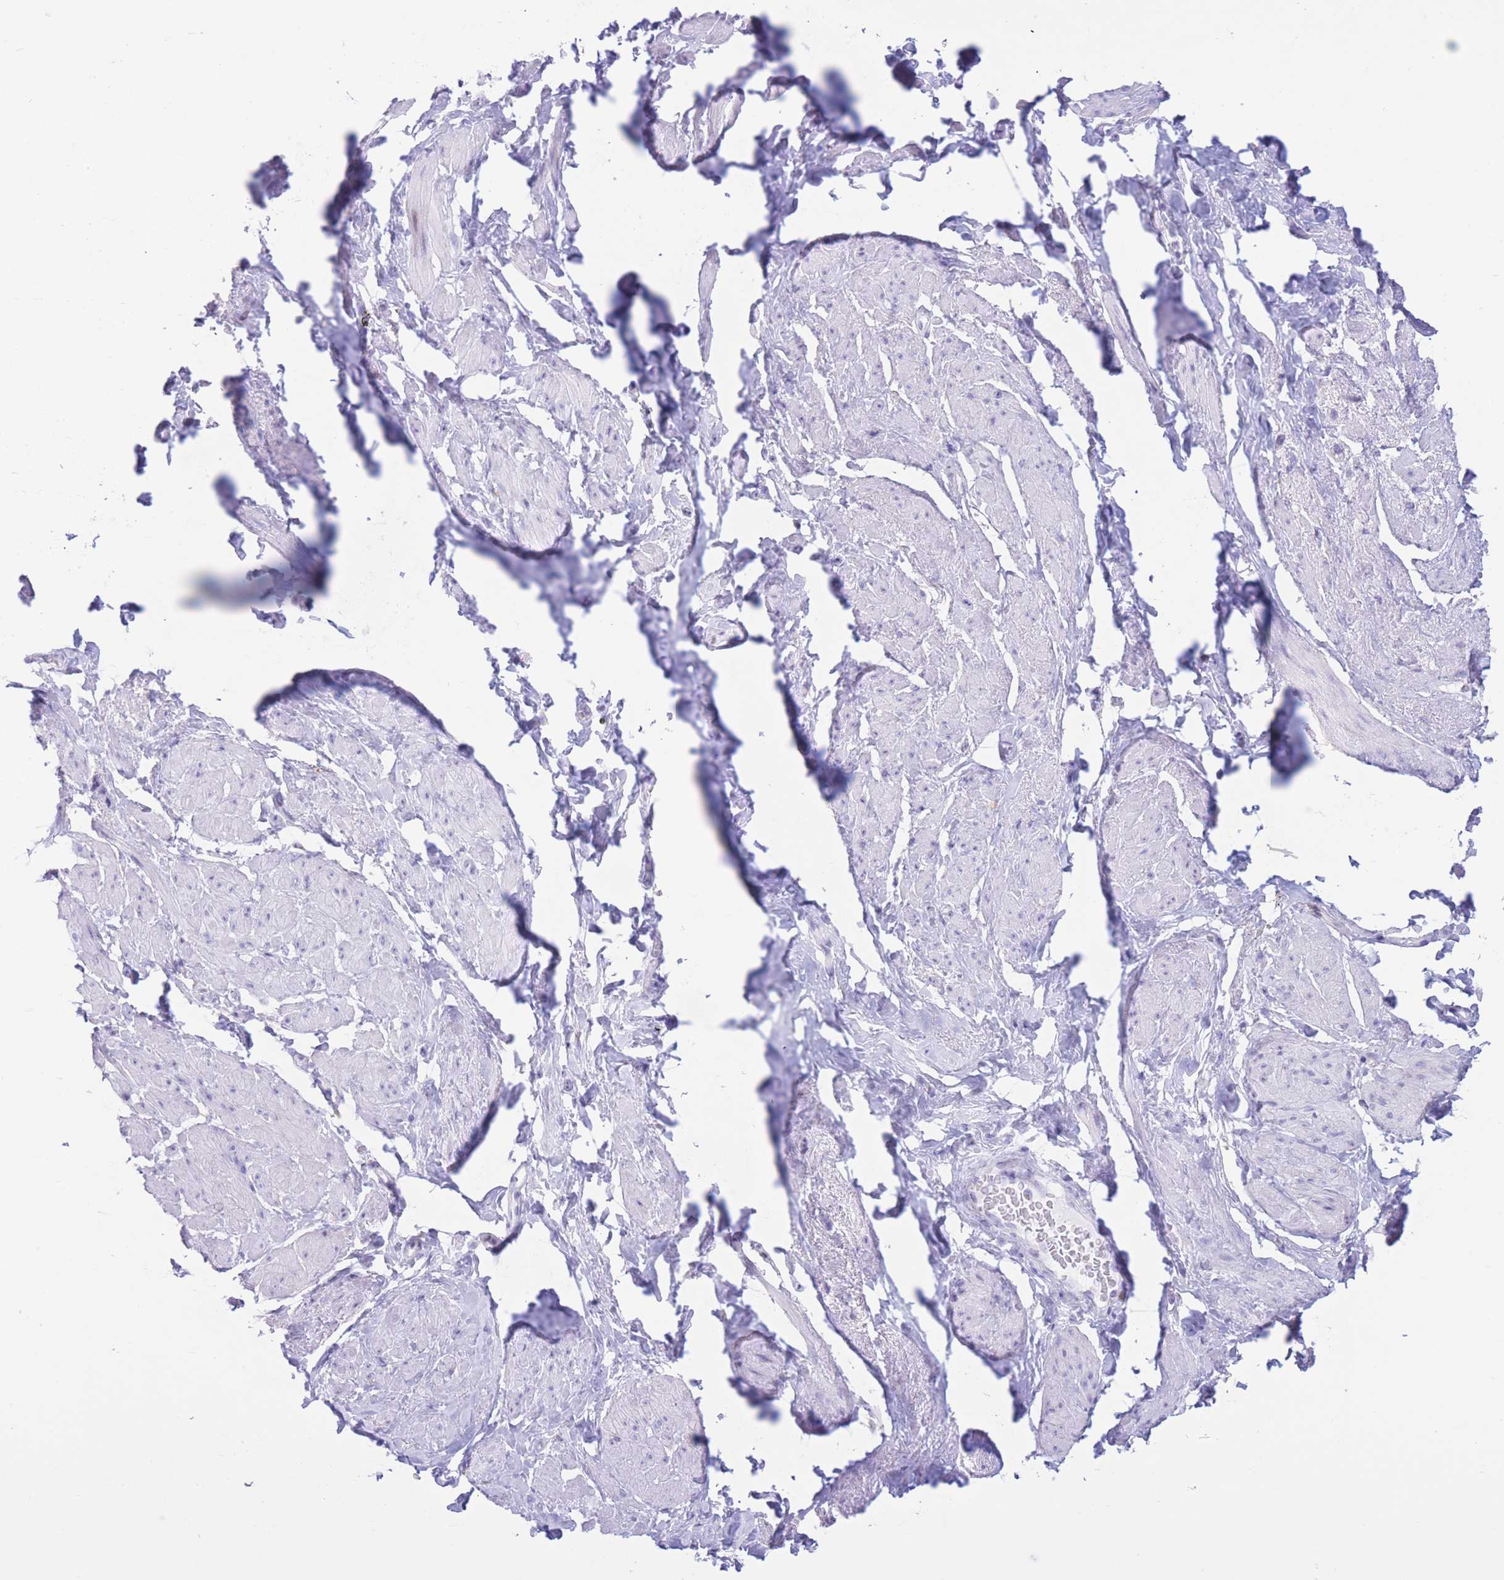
{"staining": {"intensity": "negative", "quantity": "none", "location": "none"}, "tissue": "smooth muscle", "cell_type": "Smooth muscle cells", "image_type": "normal", "snomed": [{"axis": "morphology", "description": "Normal tissue, NOS"}, {"axis": "topography", "description": "Smooth muscle"}, {"axis": "topography", "description": "Peripheral nerve tissue"}], "caption": "Smooth muscle cells show no significant protein staining in benign smooth muscle. The staining was performed using DAB (3,3'-diaminobenzidine) to visualize the protein expression in brown, while the nuclei were stained in blue with hematoxylin (Magnification: 20x).", "gene": "MYDGF", "patient": {"sex": "male", "age": 69}}